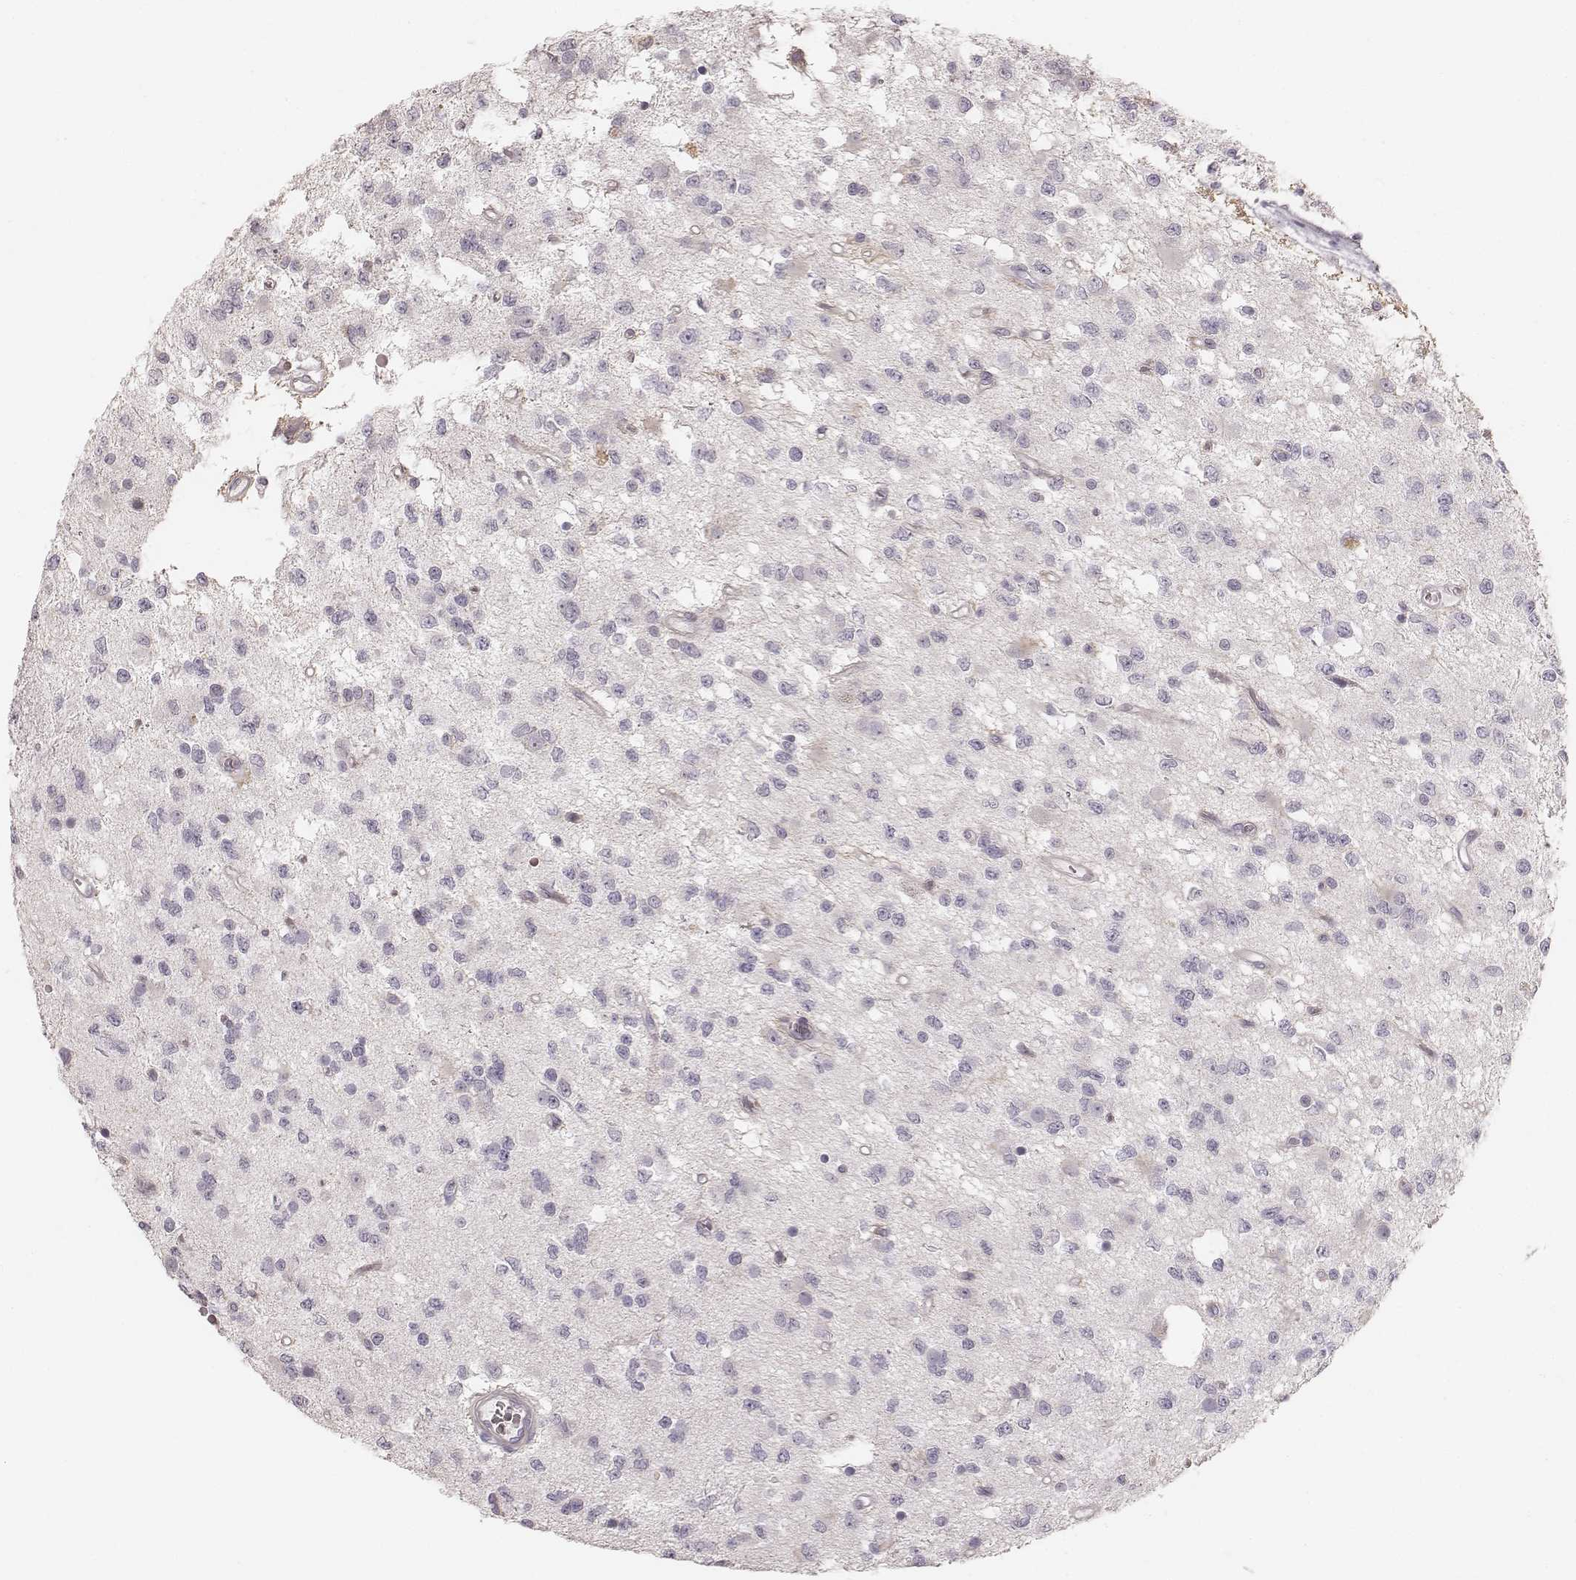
{"staining": {"intensity": "negative", "quantity": "none", "location": "none"}, "tissue": "glioma", "cell_type": "Tumor cells", "image_type": "cancer", "snomed": [{"axis": "morphology", "description": "Glioma, malignant, Low grade"}, {"axis": "topography", "description": "Brain"}], "caption": "High magnification brightfield microscopy of glioma stained with DAB (3,3'-diaminobenzidine) (brown) and counterstained with hematoxylin (blue): tumor cells show no significant positivity.", "gene": "SPATA24", "patient": {"sex": "female", "age": 45}}